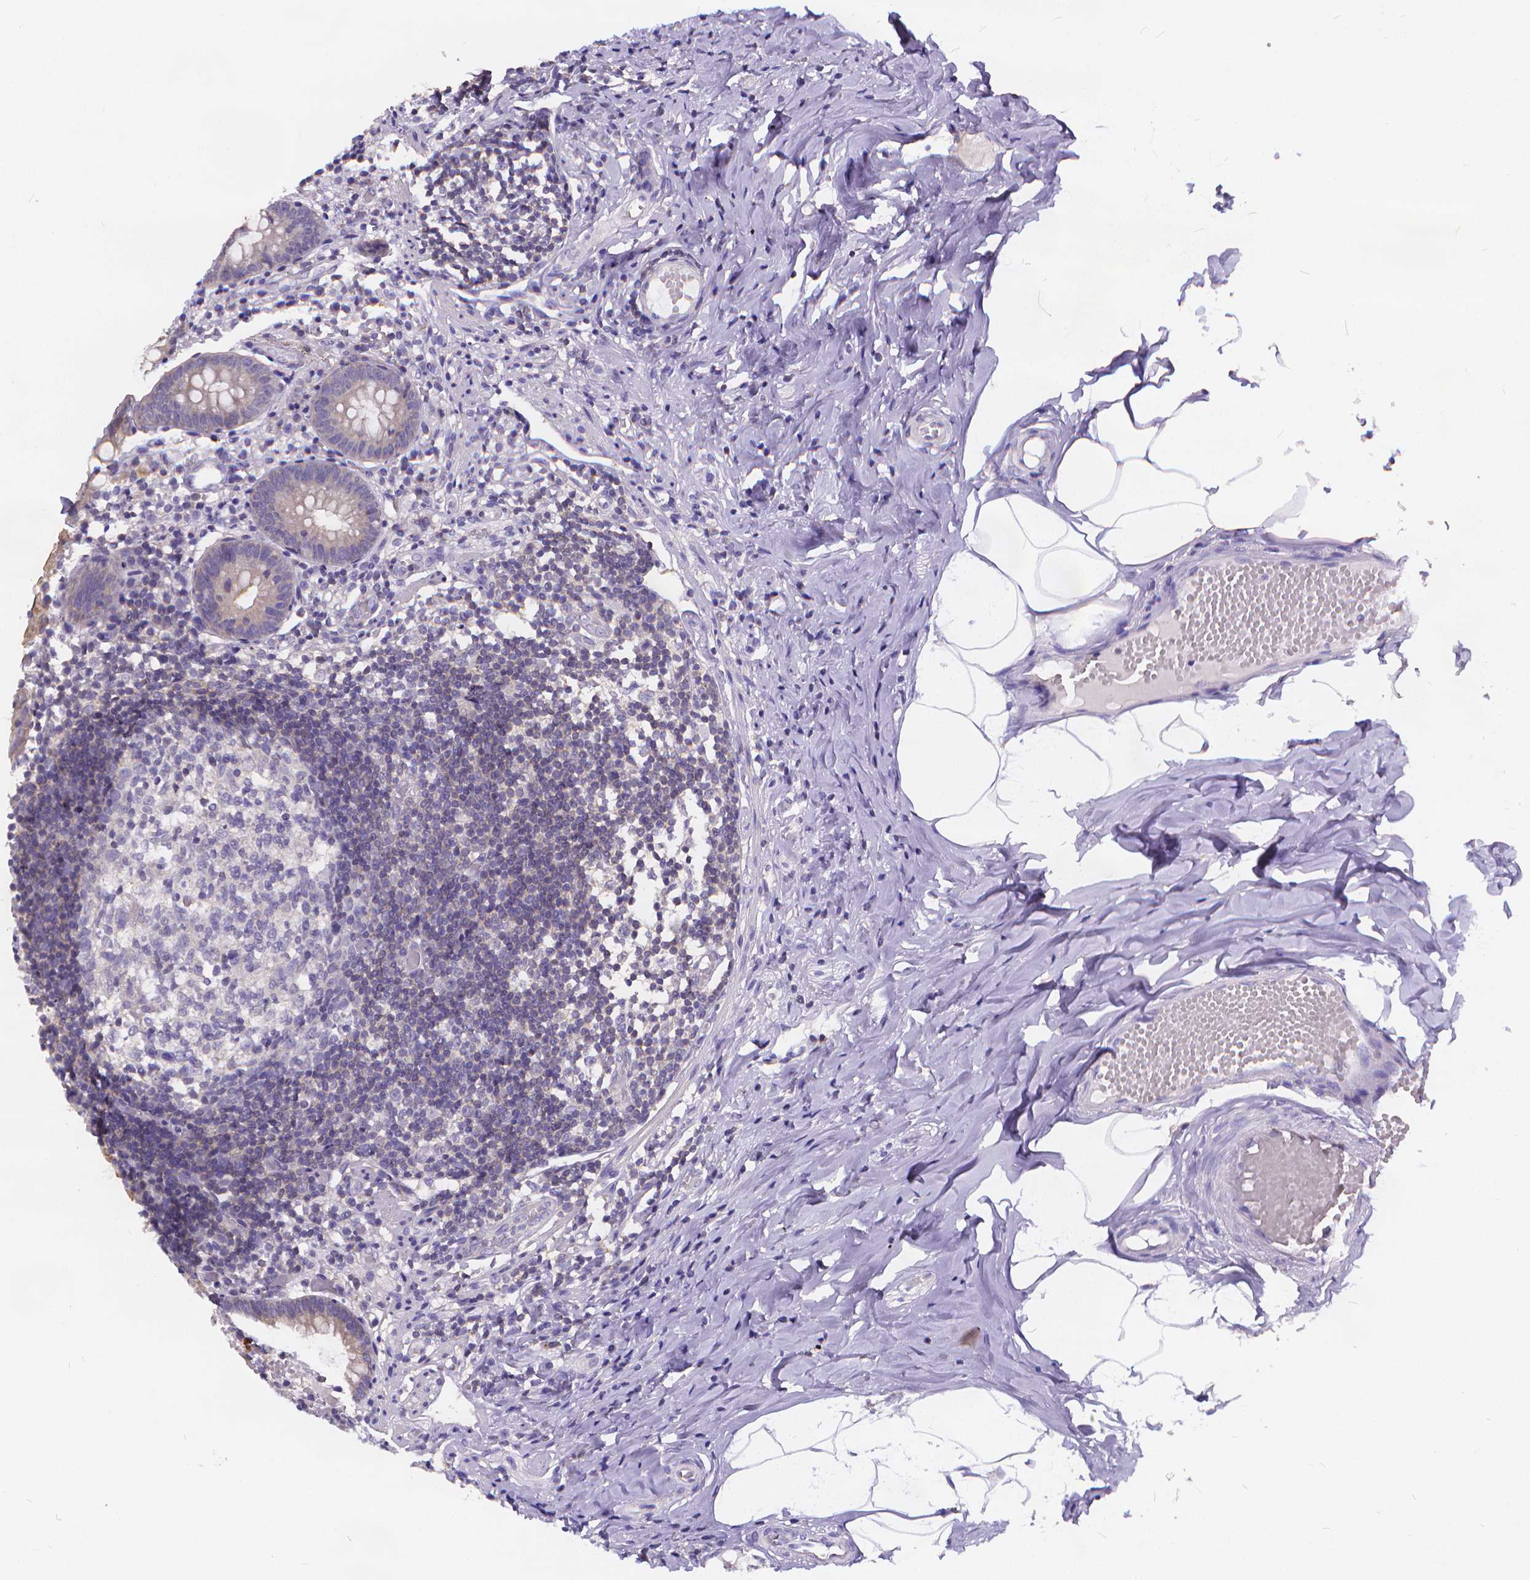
{"staining": {"intensity": "weak", "quantity": "<25%", "location": "cytoplasmic/membranous"}, "tissue": "appendix", "cell_type": "Glandular cells", "image_type": "normal", "snomed": [{"axis": "morphology", "description": "Normal tissue, NOS"}, {"axis": "topography", "description": "Appendix"}], "caption": "High power microscopy photomicrograph of an immunohistochemistry (IHC) photomicrograph of unremarkable appendix, revealing no significant positivity in glandular cells. The staining is performed using DAB (3,3'-diaminobenzidine) brown chromogen with nuclei counter-stained in using hematoxylin.", "gene": "GLRB", "patient": {"sex": "female", "age": 32}}